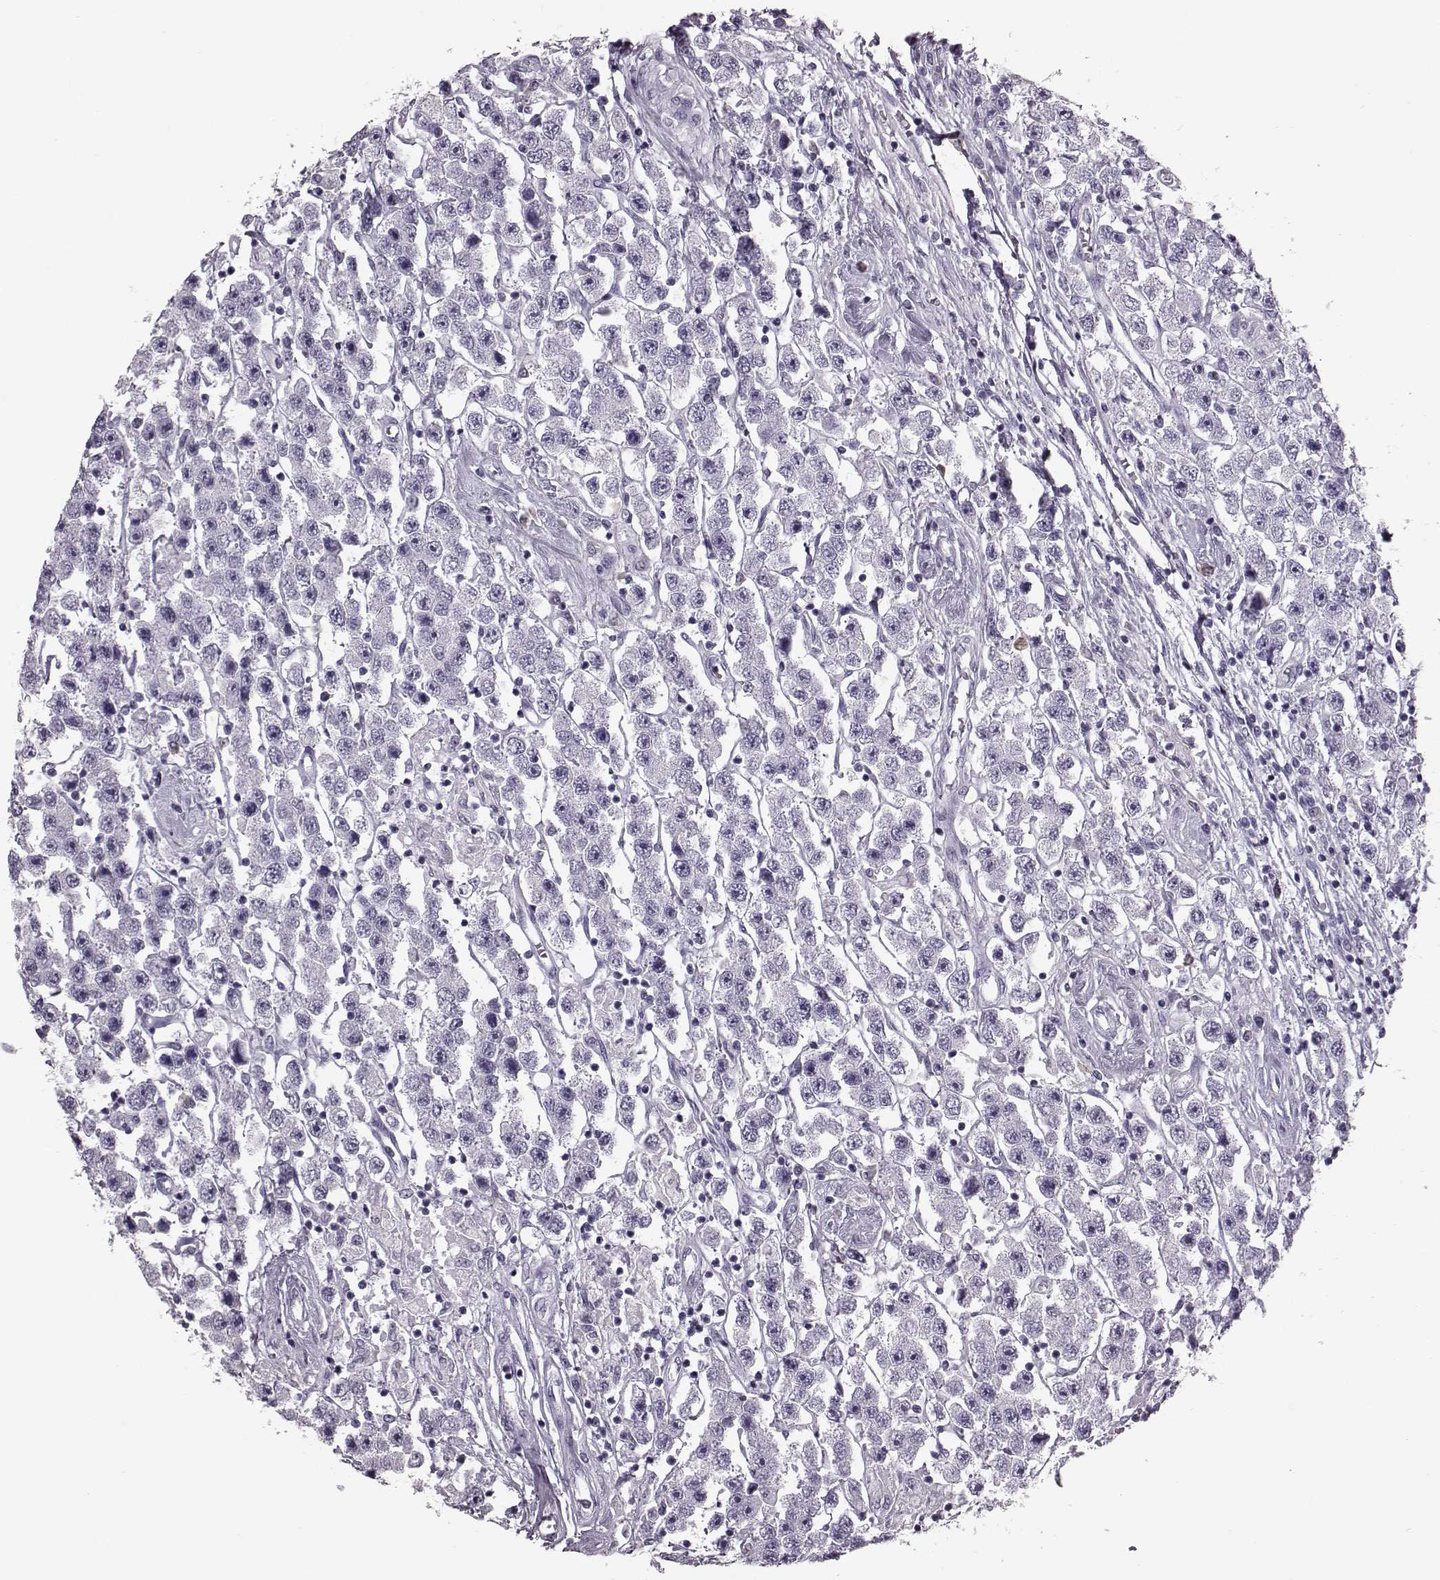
{"staining": {"intensity": "negative", "quantity": "none", "location": "none"}, "tissue": "testis cancer", "cell_type": "Tumor cells", "image_type": "cancer", "snomed": [{"axis": "morphology", "description": "Seminoma, NOS"}, {"axis": "topography", "description": "Testis"}], "caption": "Photomicrograph shows no protein staining in tumor cells of testis cancer tissue.", "gene": "JSRP1", "patient": {"sex": "male", "age": 45}}